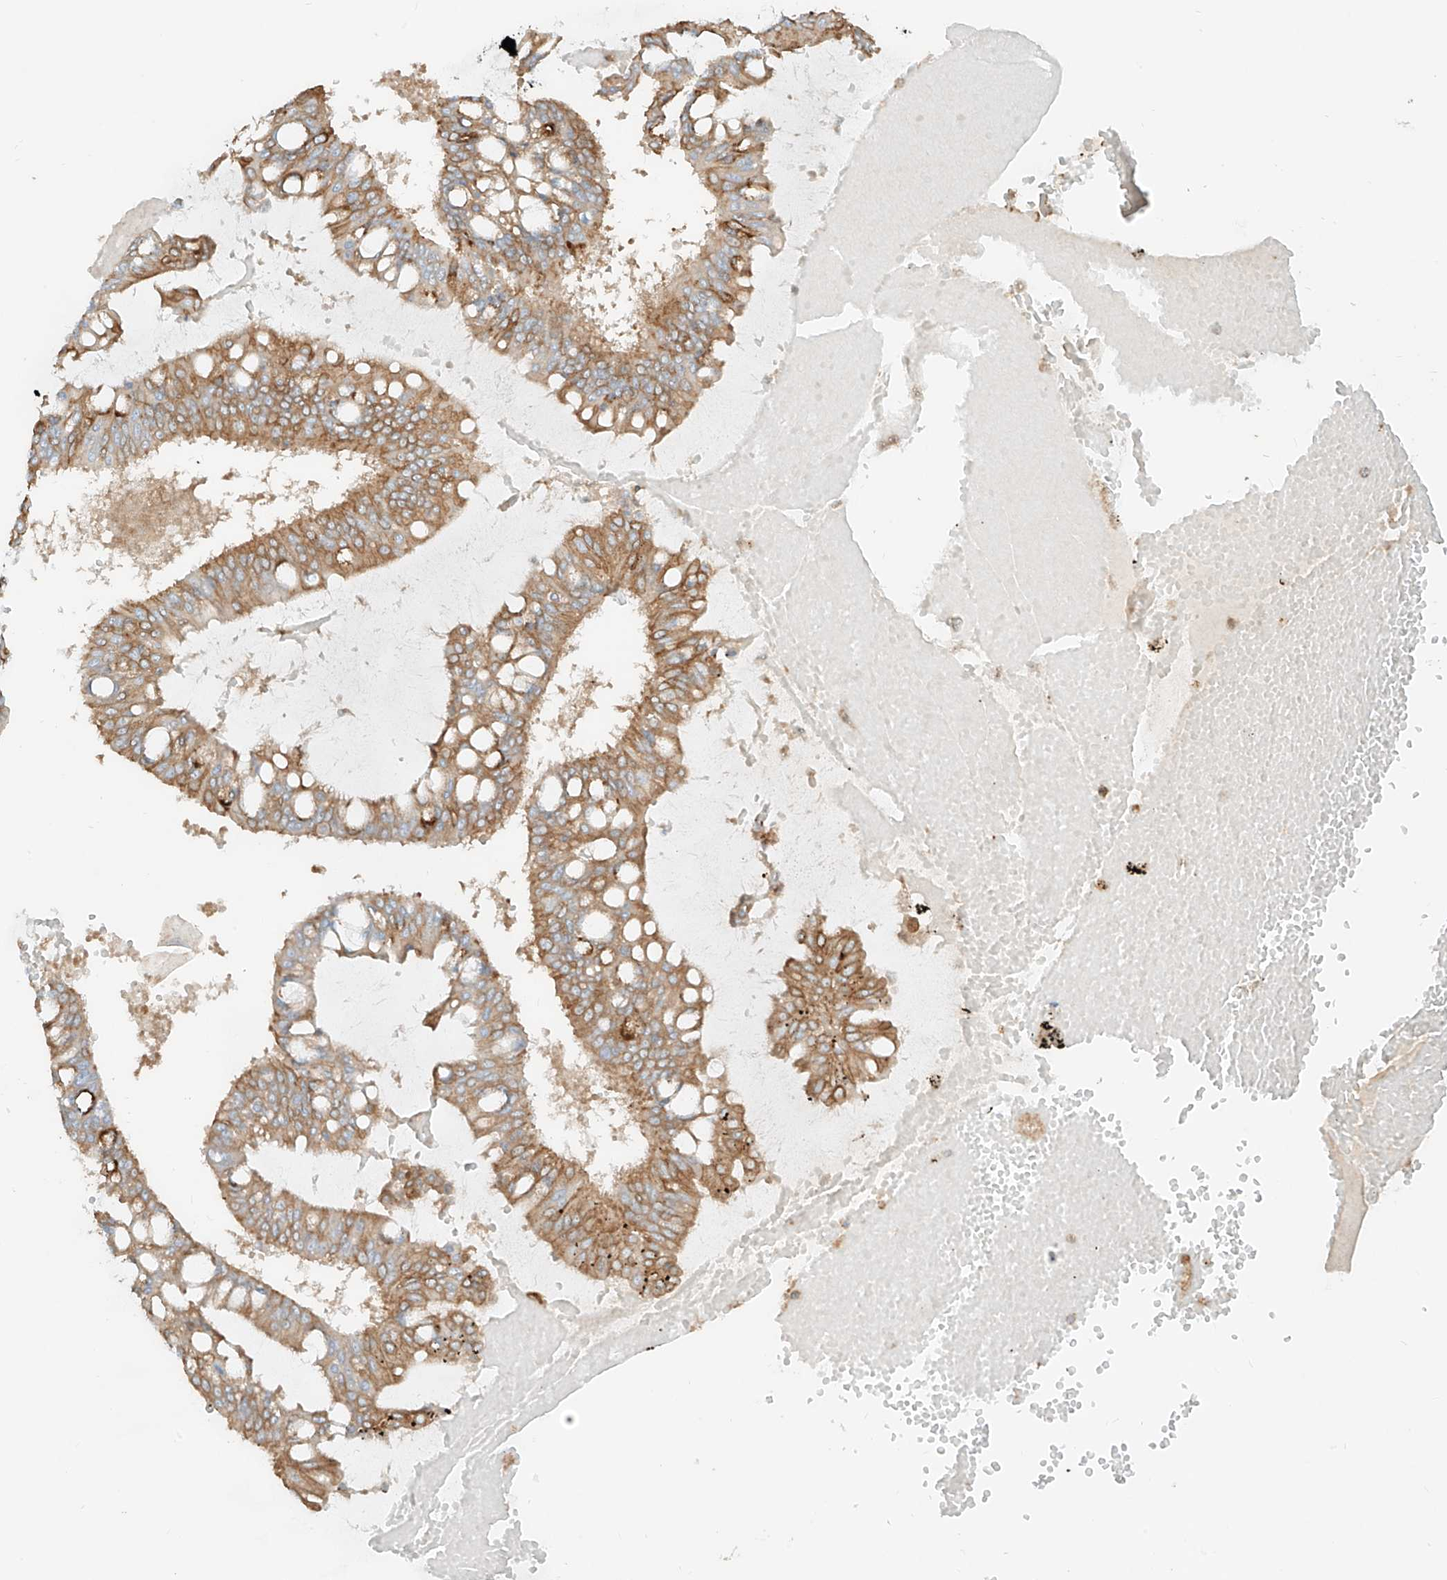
{"staining": {"intensity": "moderate", "quantity": ">75%", "location": "cytoplasmic/membranous"}, "tissue": "ovarian cancer", "cell_type": "Tumor cells", "image_type": "cancer", "snomed": [{"axis": "morphology", "description": "Cystadenocarcinoma, mucinous, NOS"}, {"axis": "topography", "description": "Ovary"}], "caption": "Protein positivity by IHC shows moderate cytoplasmic/membranous expression in approximately >75% of tumor cells in ovarian cancer (mucinous cystadenocarcinoma).", "gene": "CCDC115", "patient": {"sex": "female", "age": 73}}